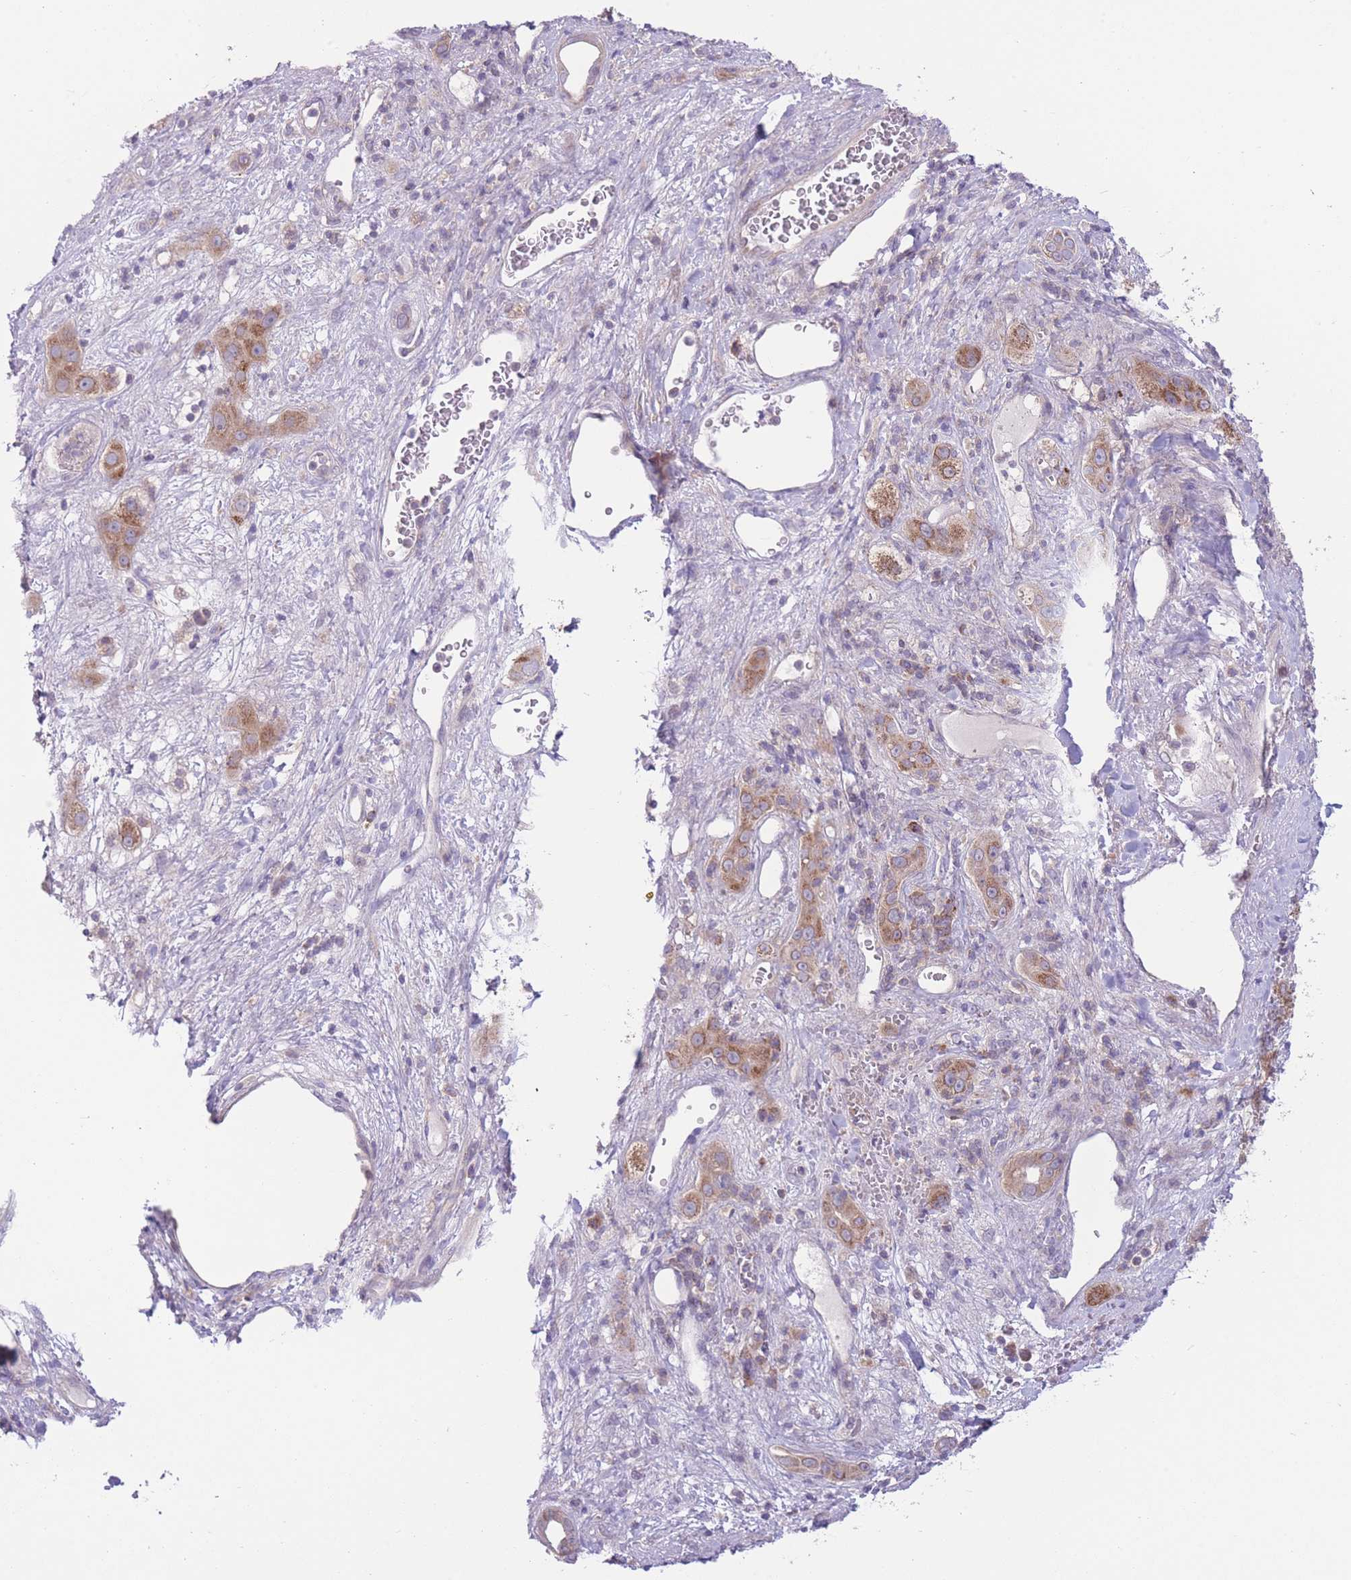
{"staining": {"intensity": "strong", "quantity": "25%-75%", "location": "cytoplasmic/membranous"}, "tissue": "liver cancer", "cell_type": "Tumor cells", "image_type": "cancer", "snomed": [{"axis": "morphology", "description": "Carcinoma, Hepatocellular, NOS"}, {"axis": "topography", "description": "Liver"}], "caption": "About 25%-75% of tumor cells in human hepatocellular carcinoma (liver) exhibit strong cytoplasmic/membranous protein positivity as visualized by brown immunohistochemical staining.", "gene": "CCT6B", "patient": {"sex": "female", "age": 73}}